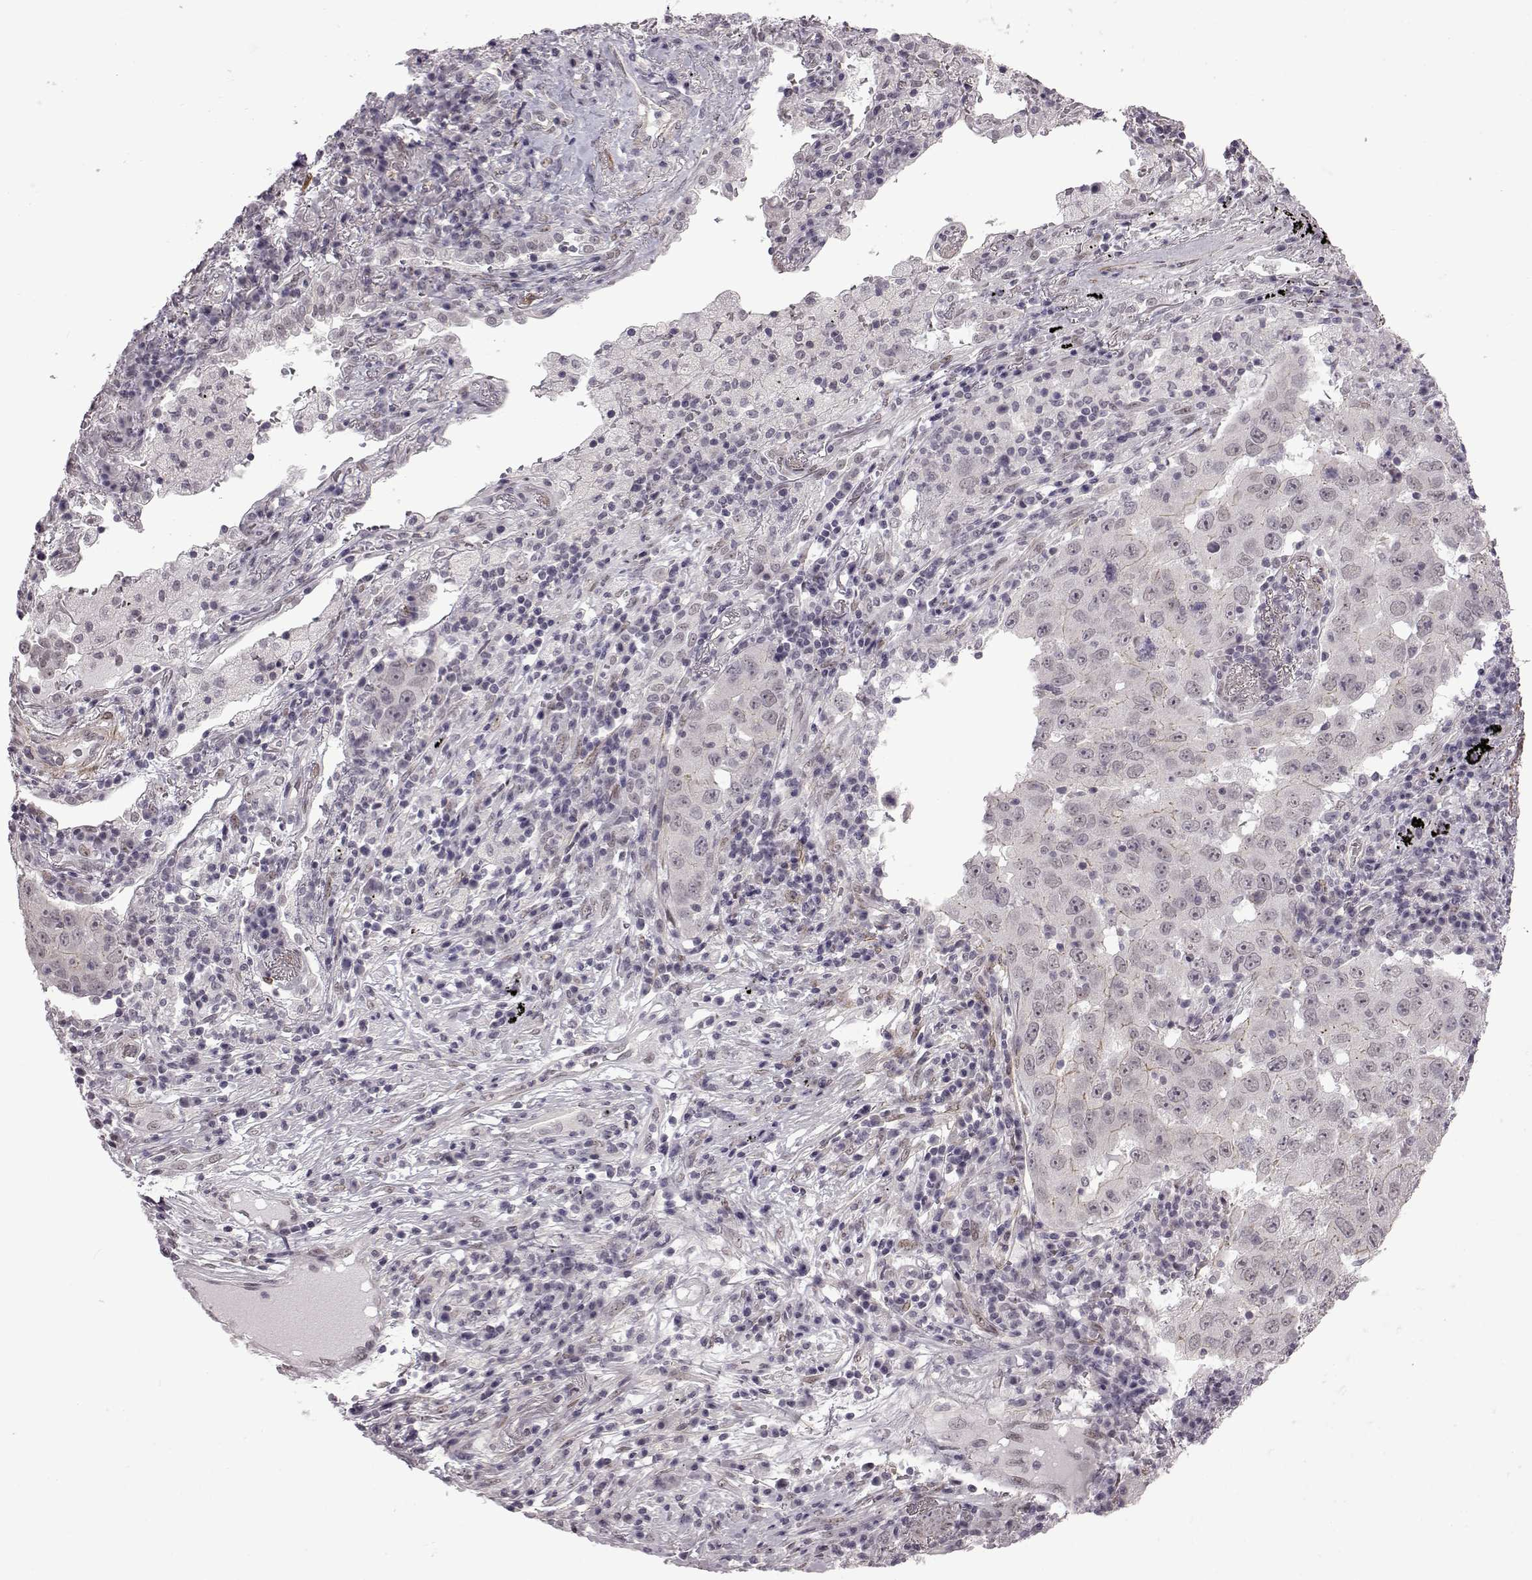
{"staining": {"intensity": "negative", "quantity": "none", "location": "none"}, "tissue": "lung cancer", "cell_type": "Tumor cells", "image_type": "cancer", "snomed": [{"axis": "morphology", "description": "Adenocarcinoma, NOS"}, {"axis": "topography", "description": "Lung"}], "caption": "This is an IHC photomicrograph of lung adenocarcinoma. There is no positivity in tumor cells.", "gene": "SYNPO2", "patient": {"sex": "male", "age": 73}}